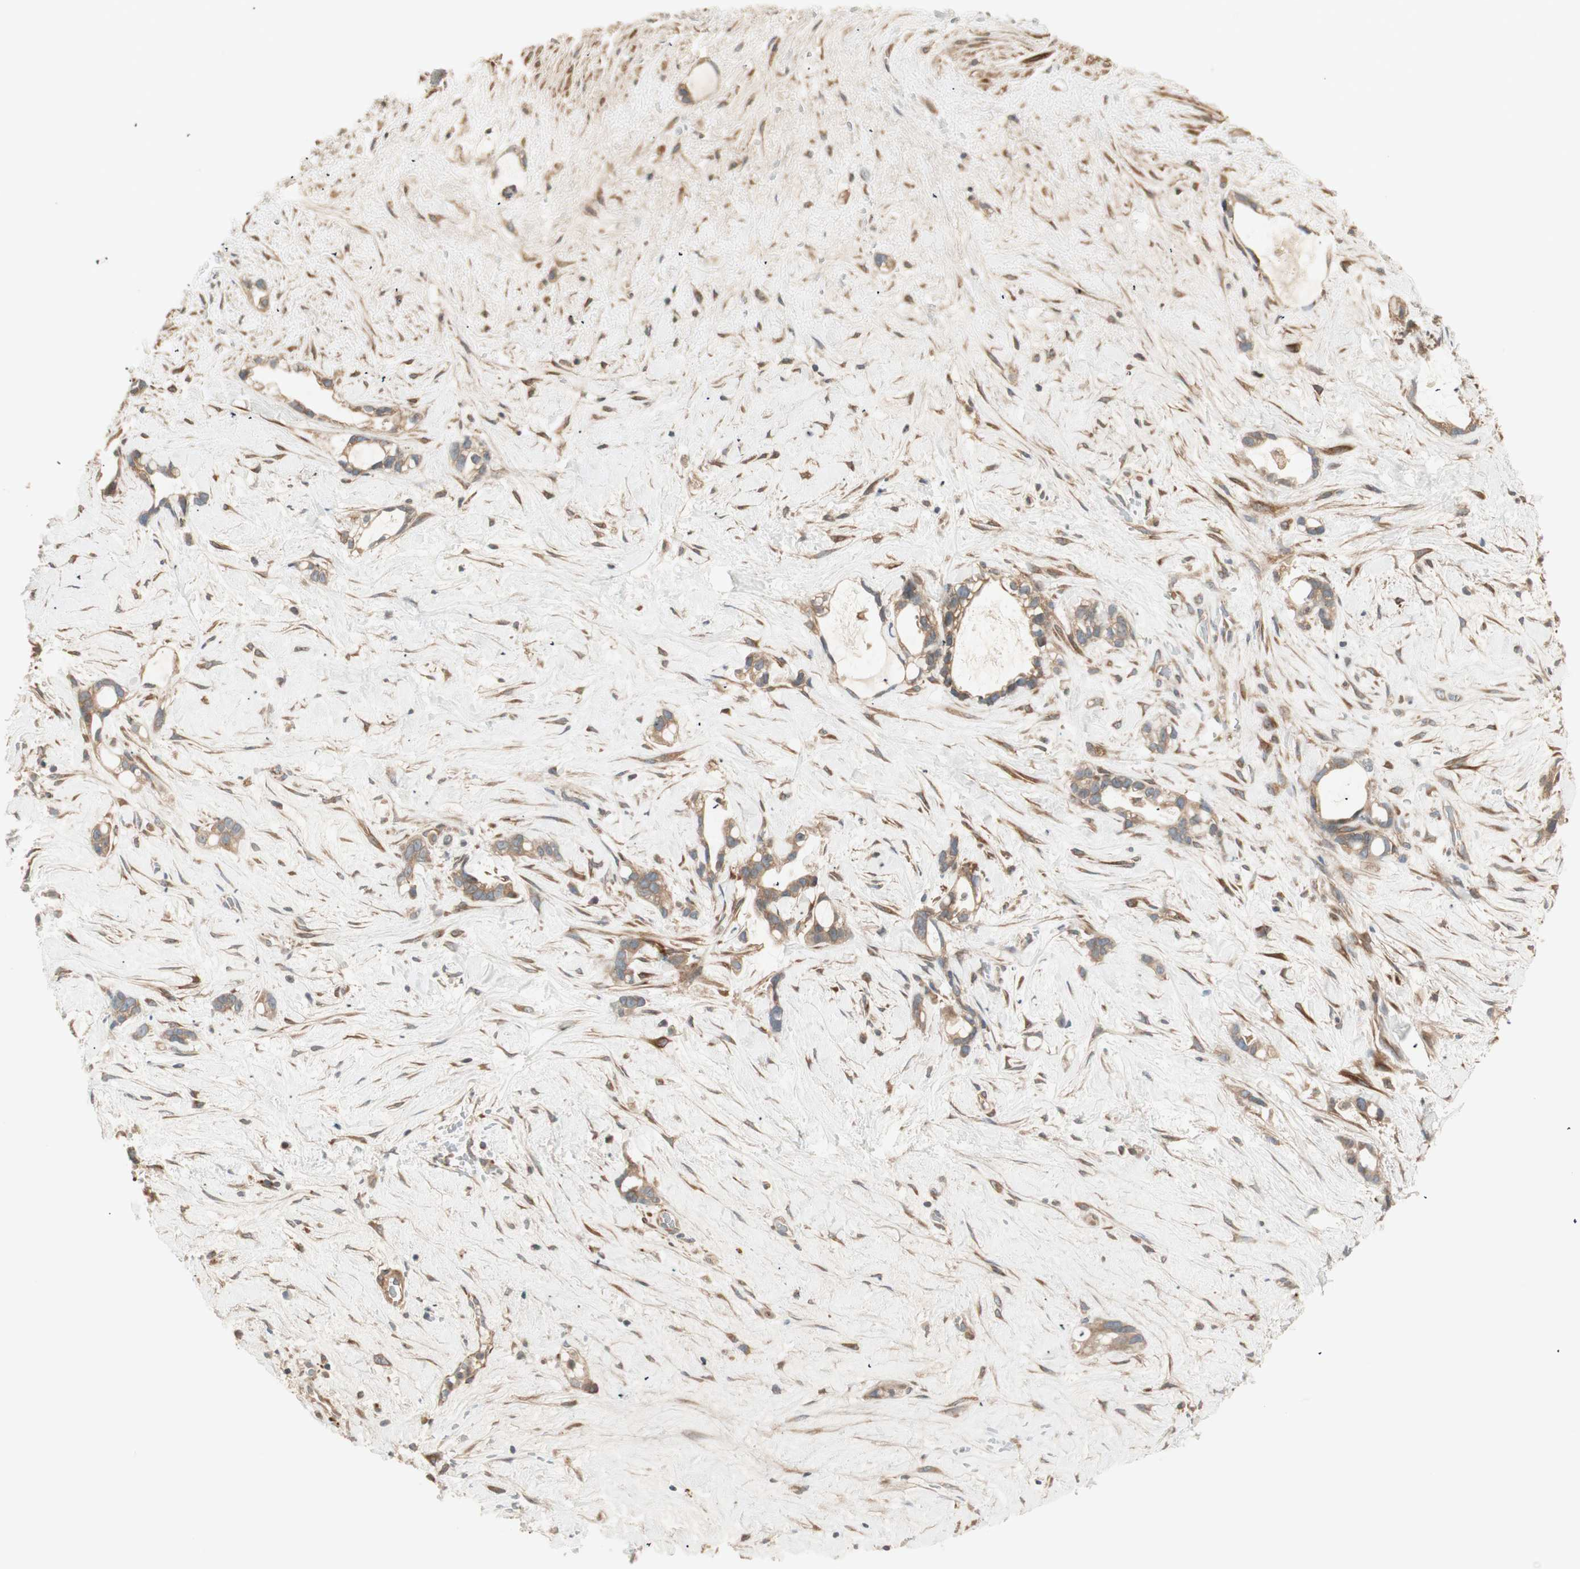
{"staining": {"intensity": "weak", "quantity": ">75%", "location": "cytoplasmic/membranous"}, "tissue": "liver cancer", "cell_type": "Tumor cells", "image_type": "cancer", "snomed": [{"axis": "morphology", "description": "Cholangiocarcinoma"}, {"axis": "topography", "description": "Liver"}], "caption": "Weak cytoplasmic/membranous positivity for a protein is seen in approximately >75% of tumor cells of liver cholangiocarcinoma using immunohistochemistry (IHC).", "gene": "SFRP1", "patient": {"sex": "female", "age": 65}}